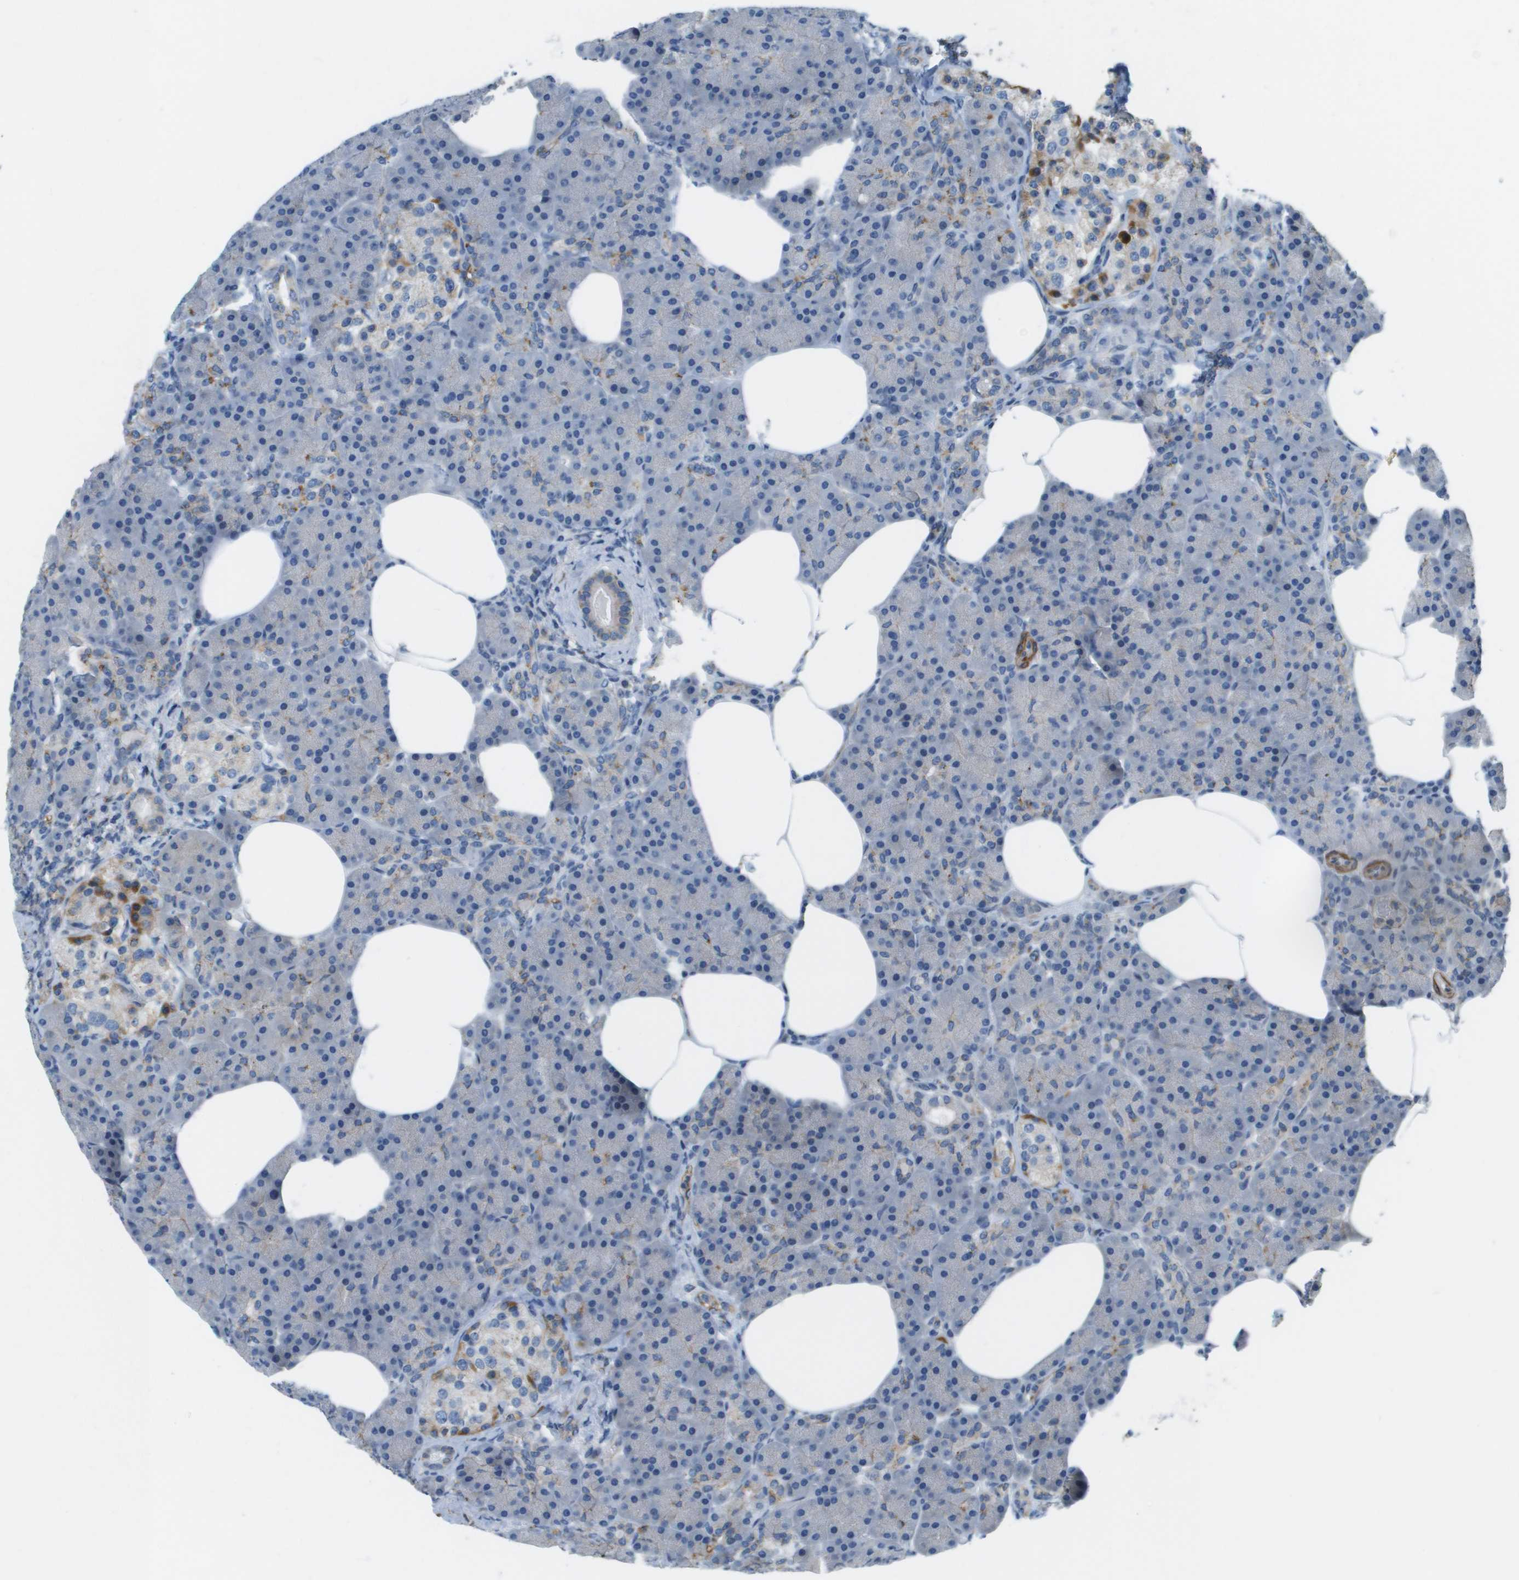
{"staining": {"intensity": "negative", "quantity": "none", "location": "none"}, "tissue": "pancreas", "cell_type": "Exocrine glandular cells", "image_type": "normal", "snomed": [{"axis": "morphology", "description": "Normal tissue, NOS"}, {"axis": "topography", "description": "Pancreas"}], "caption": "The immunohistochemistry photomicrograph has no significant expression in exocrine glandular cells of pancreas.", "gene": "MYH11", "patient": {"sex": "female", "age": 70}}